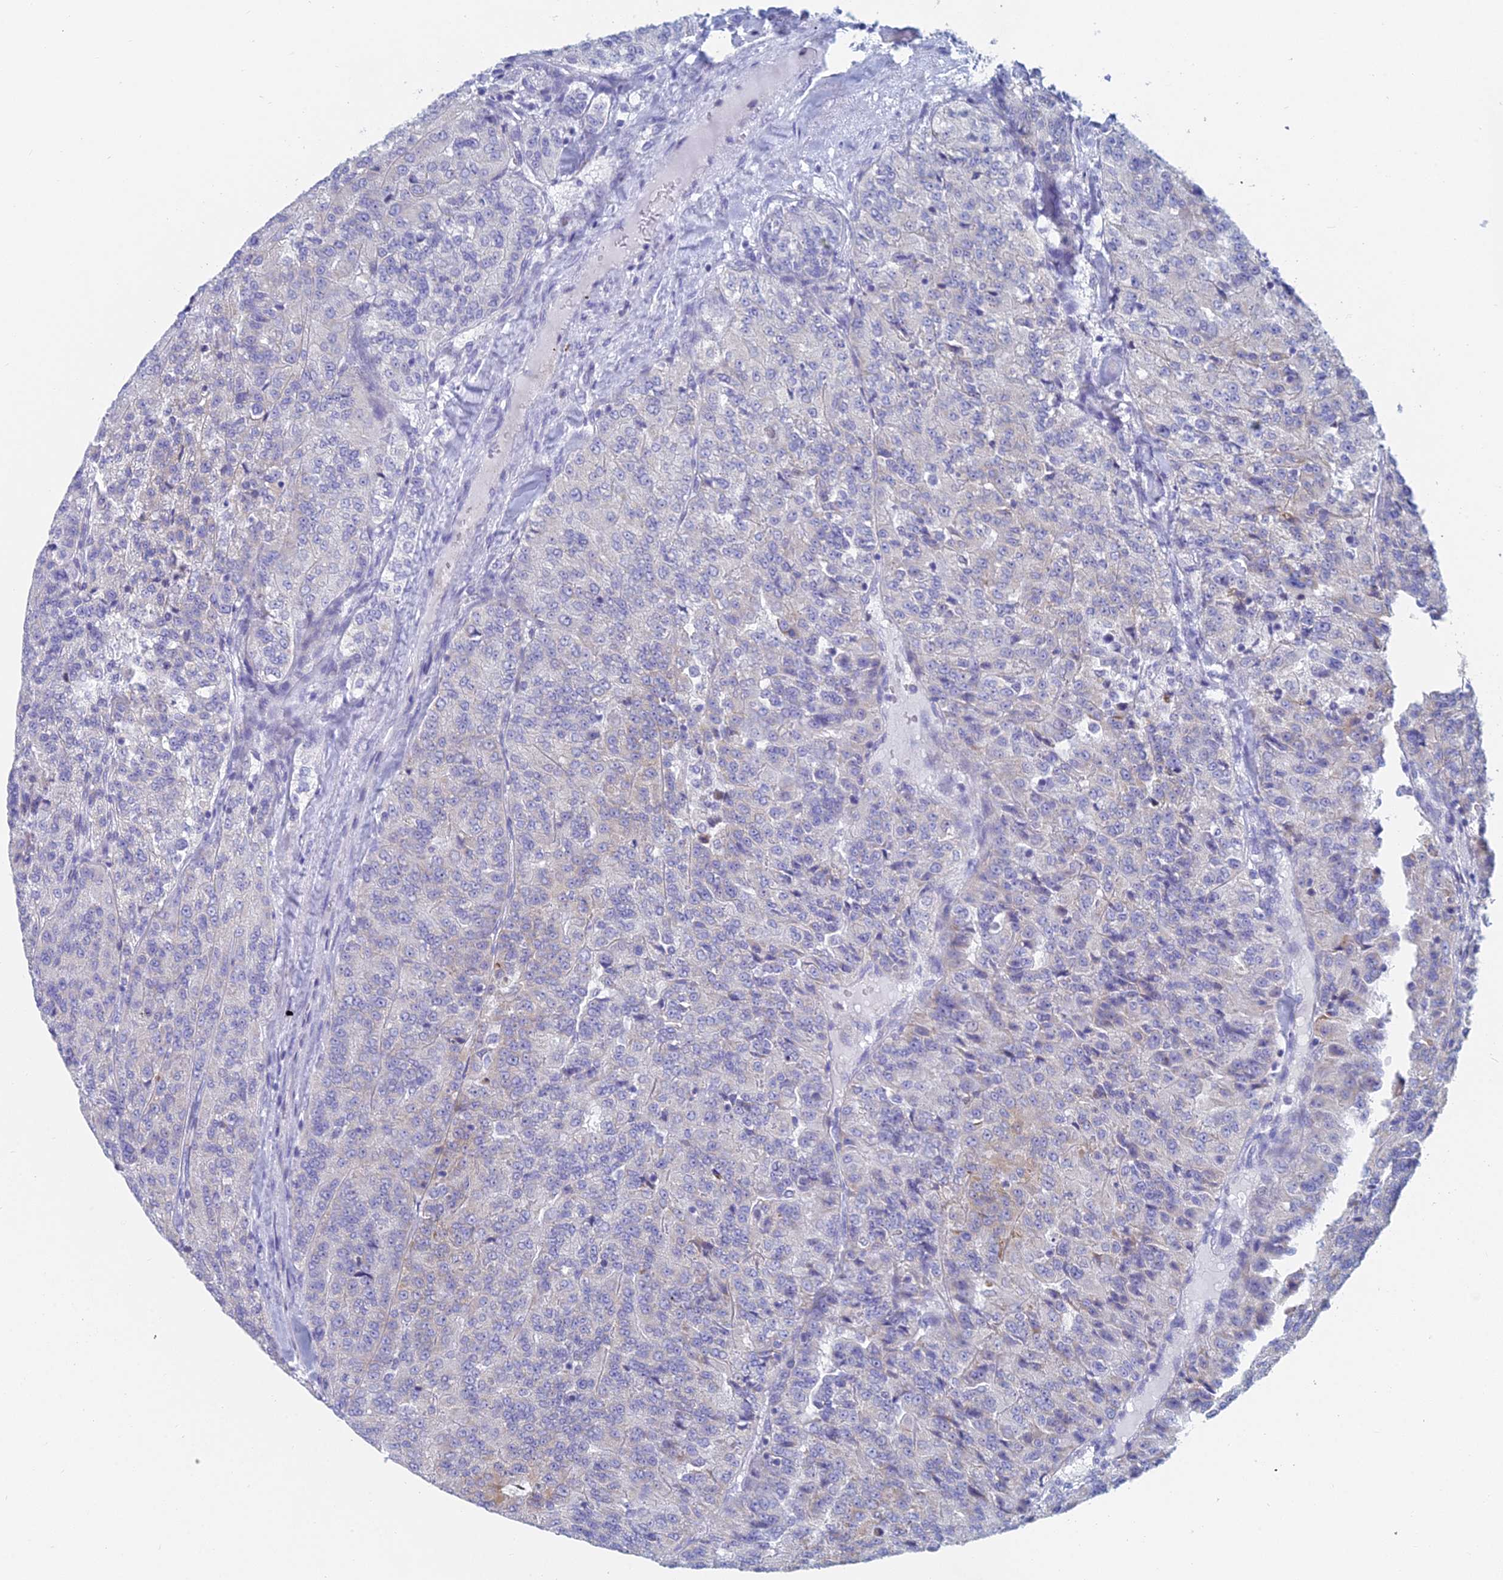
{"staining": {"intensity": "negative", "quantity": "none", "location": "none"}, "tissue": "renal cancer", "cell_type": "Tumor cells", "image_type": "cancer", "snomed": [{"axis": "morphology", "description": "Adenocarcinoma, NOS"}, {"axis": "topography", "description": "Kidney"}], "caption": "Tumor cells are negative for brown protein staining in renal cancer. (Immunohistochemistry (ihc), brightfield microscopy, high magnification).", "gene": "ACSM1", "patient": {"sex": "female", "age": 63}}